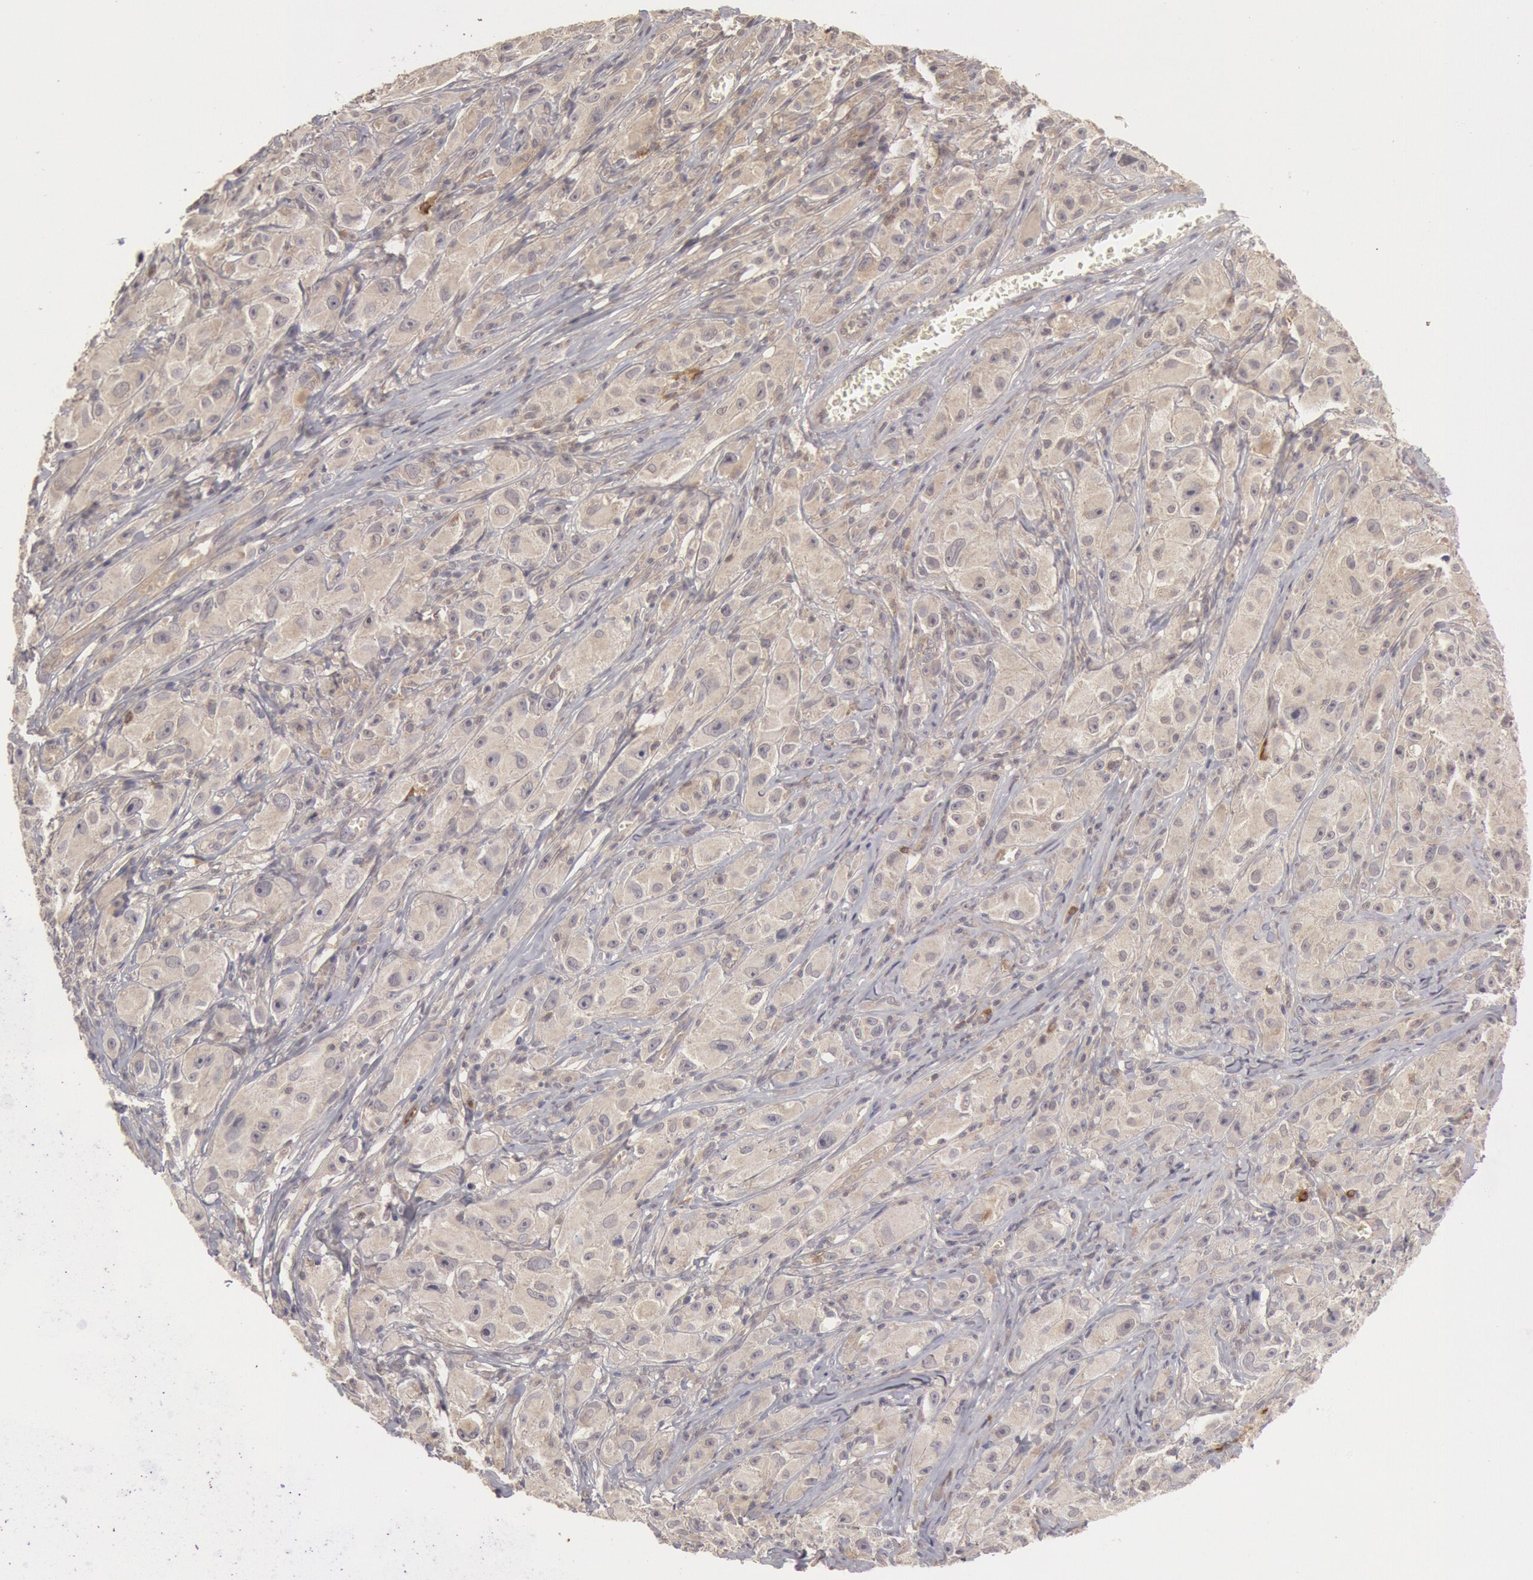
{"staining": {"intensity": "negative", "quantity": "none", "location": "none"}, "tissue": "melanoma", "cell_type": "Tumor cells", "image_type": "cancer", "snomed": [{"axis": "morphology", "description": "Malignant melanoma, NOS"}, {"axis": "topography", "description": "Skin"}], "caption": "IHC histopathology image of human melanoma stained for a protein (brown), which demonstrates no staining in tumor cells.", "gene": "ZFP36L1", "patient": {"sex": "male", "age": 56}}